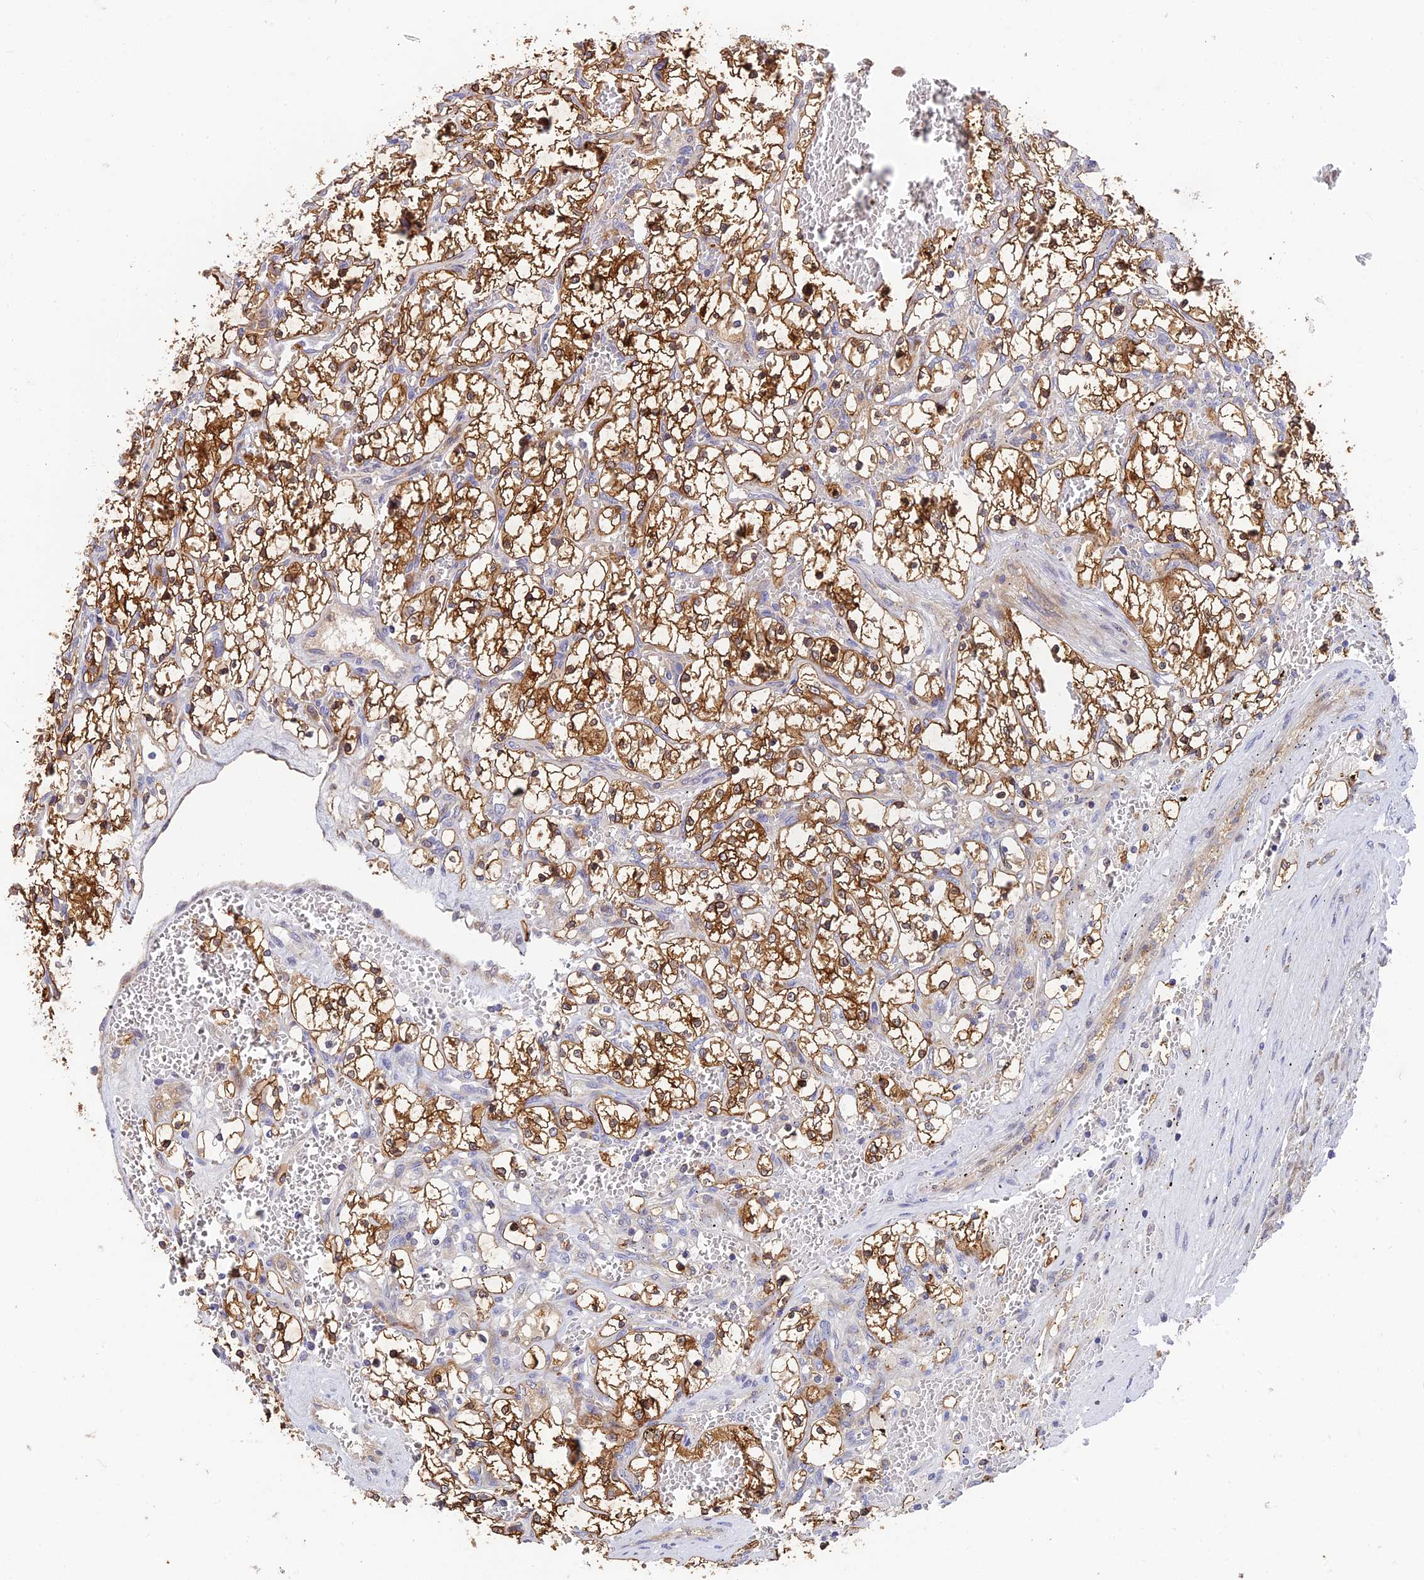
{"staining": {"intensity": "strong", "quantity": ">75%", "location": "cytoplasmic/membranous"}, "tissue": "renal cancer", "cell_type": "Tumor cells", "image_type": "cancer", "snomed": [{"axis": "morphology", "description": "Adenocarcinoma, NOS"}, {"axis": "topography", "description": "Kidney"}], "caption": "Protein expression analysis of renal adenocarcinoma displays strong cytoplasmic/membranous positivity in about >75% of tumor cells. (DAB IHC with brightfield microscopy, high magnification).", "gene": "IPO5", "patient": {"sex": "female", "age": 69}}